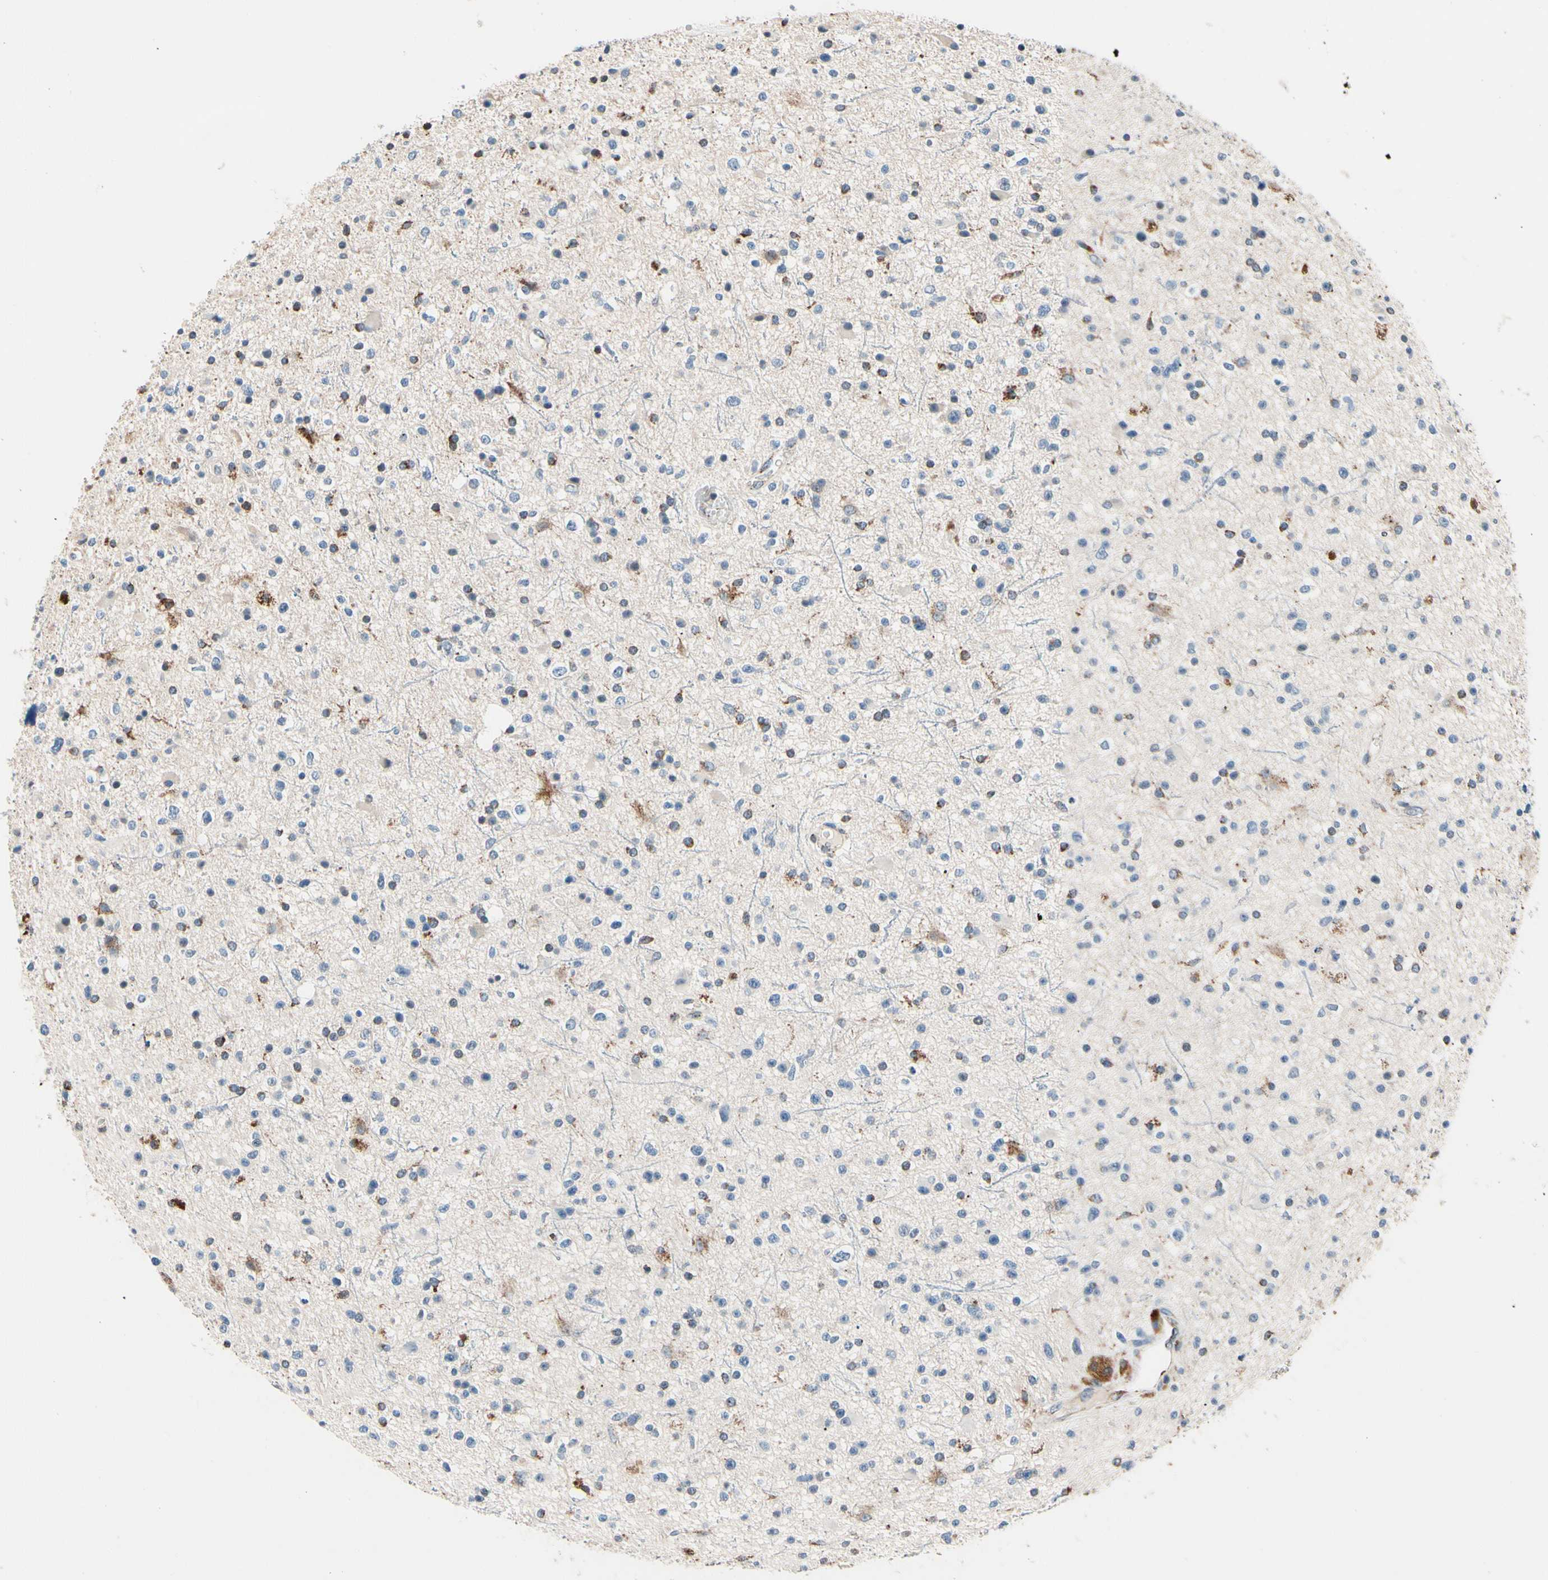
{"staining": {"intensity": "moderate", "quantity": "<25%", "location": "cytoplasmic/membranous,nuclear"}, "tissue": "glioma", "cell_type": "Tumor cells", "image_type": "cancer", "snomed": [{"axis": "morphology", "description": "Glioma, malignant, High grade"}, {"axis": "topography", "description": "Brain"}], "caption": "Protein analysis of glioma tissue displays moderate cytoplasmic/membranous and nuclear staining in approximately <25% of tumor cells.", "gene": "TMEM176A", "patient": {"sex": "male", "age": 33}}